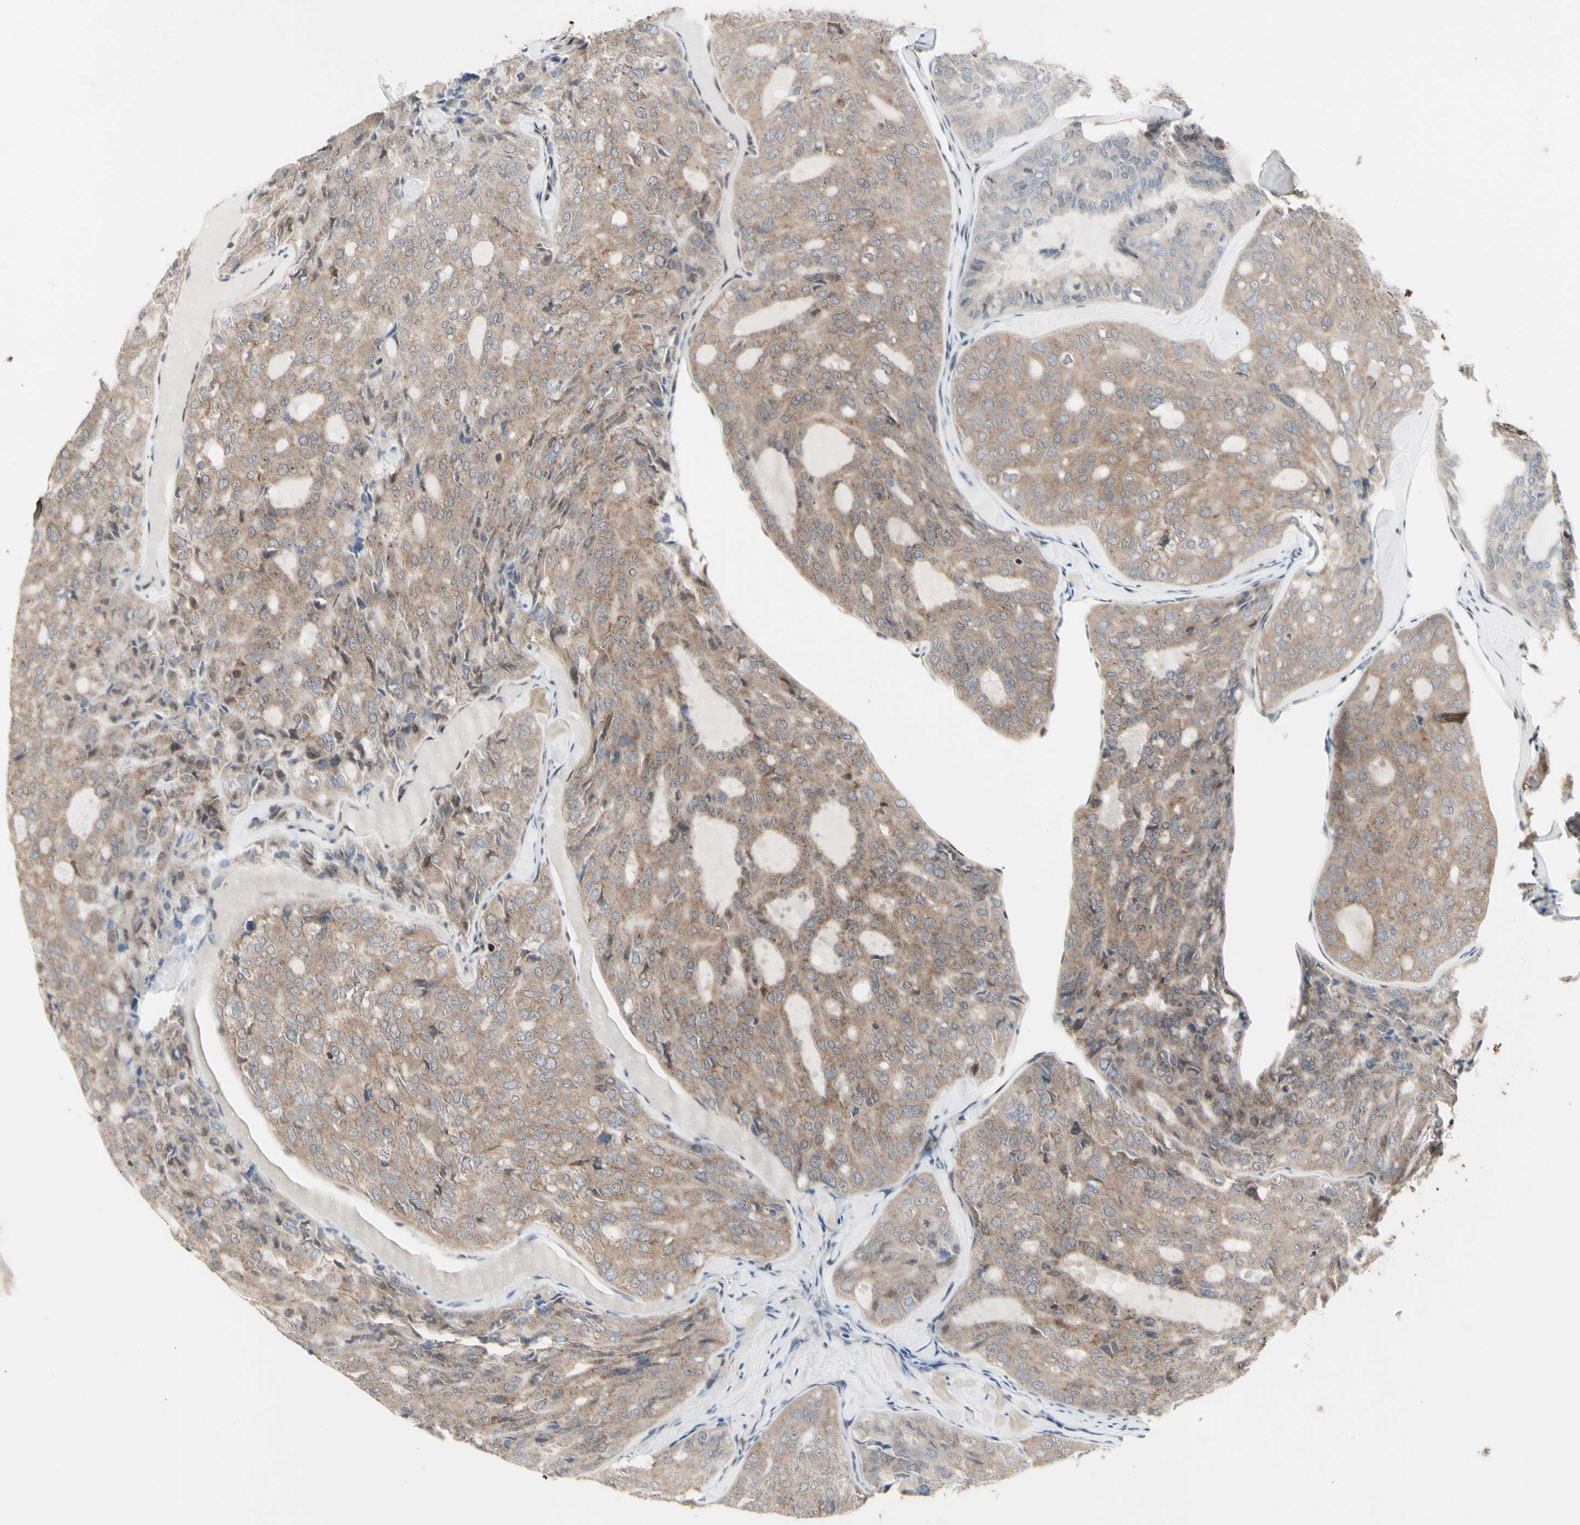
{"staining": {"intensity": "weak", "quantity": ">75%", "location": "cytoplasmic/membranous"}, "tissue": "thyroid cancer", "cell_type": "Tumor cells", "image_type": "cancer", "snomed": [{"axis": "morphology", "description": "Follicular adenoma carcinoma, NOS"}, {"axis": "topography", "description": "Thyroid gland"}], "caption": "Immunohistochemical staining of thyroid cancer displays weak cytoplasmic/membranous protein positivity in about >75% of tumor cells.", "gene": "DHRS7B", "patient": {"sex": "male", "age": 75}}